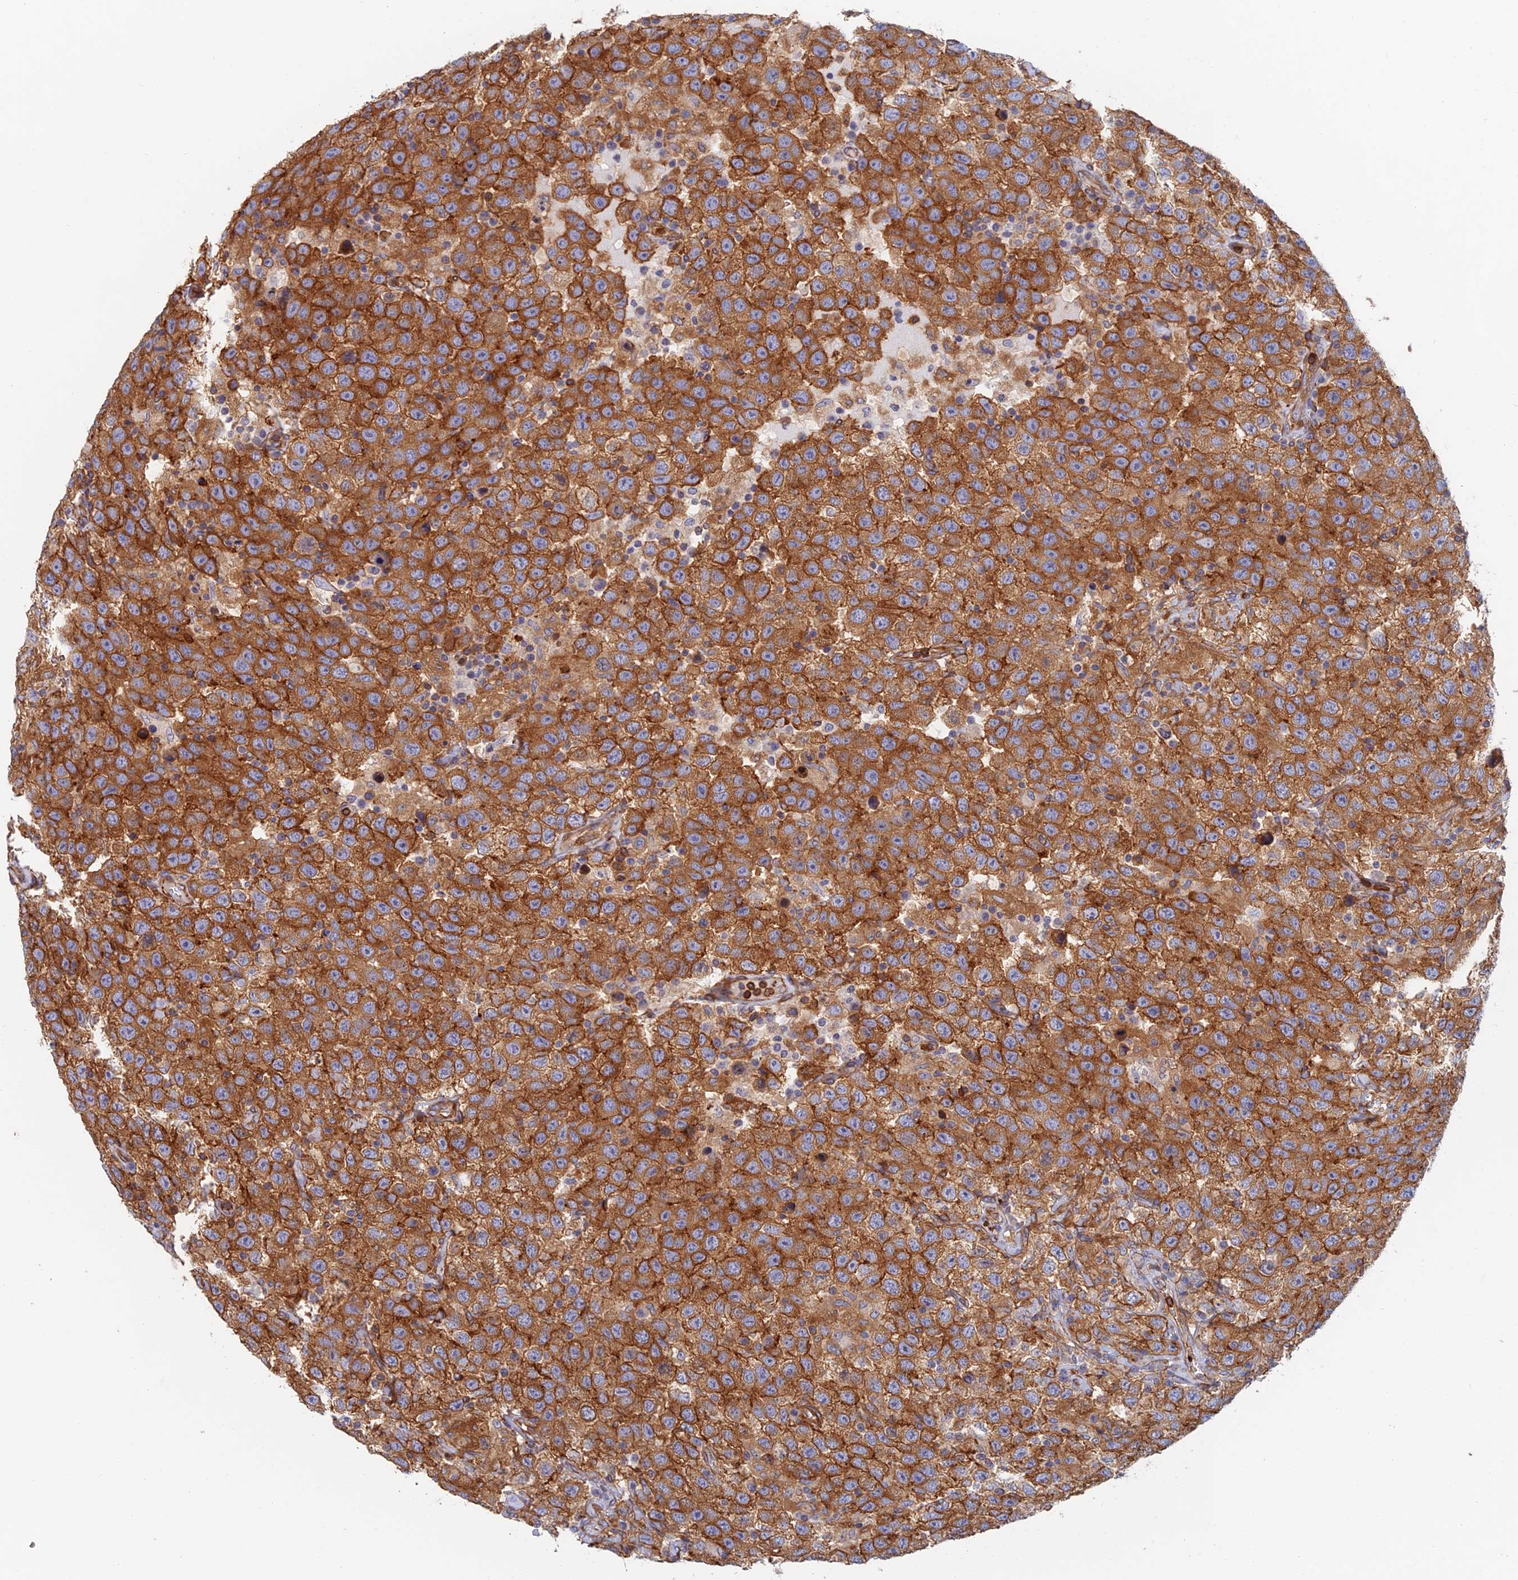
{"staining": {"intensity": "strong", "quantity": ">75%", "location": "cytoplasmic/membranous"}, "tissue": "testis cancer", "cell_type": "Tumor cells", "image_type": "cancer", "snomed": [{"axis": "morphology", "description": "Seminoma, NOS"}, {"axis": "topography", "description": "Testis"}], "caption": "Testis cancer (seminoma) stained with a brown dye exhibits strong cytoplasmic/membranous positive staining in approximately >75% of tumor cells.", "gene": "PAK4", "patient": {"sex": "male", "age": 41}}